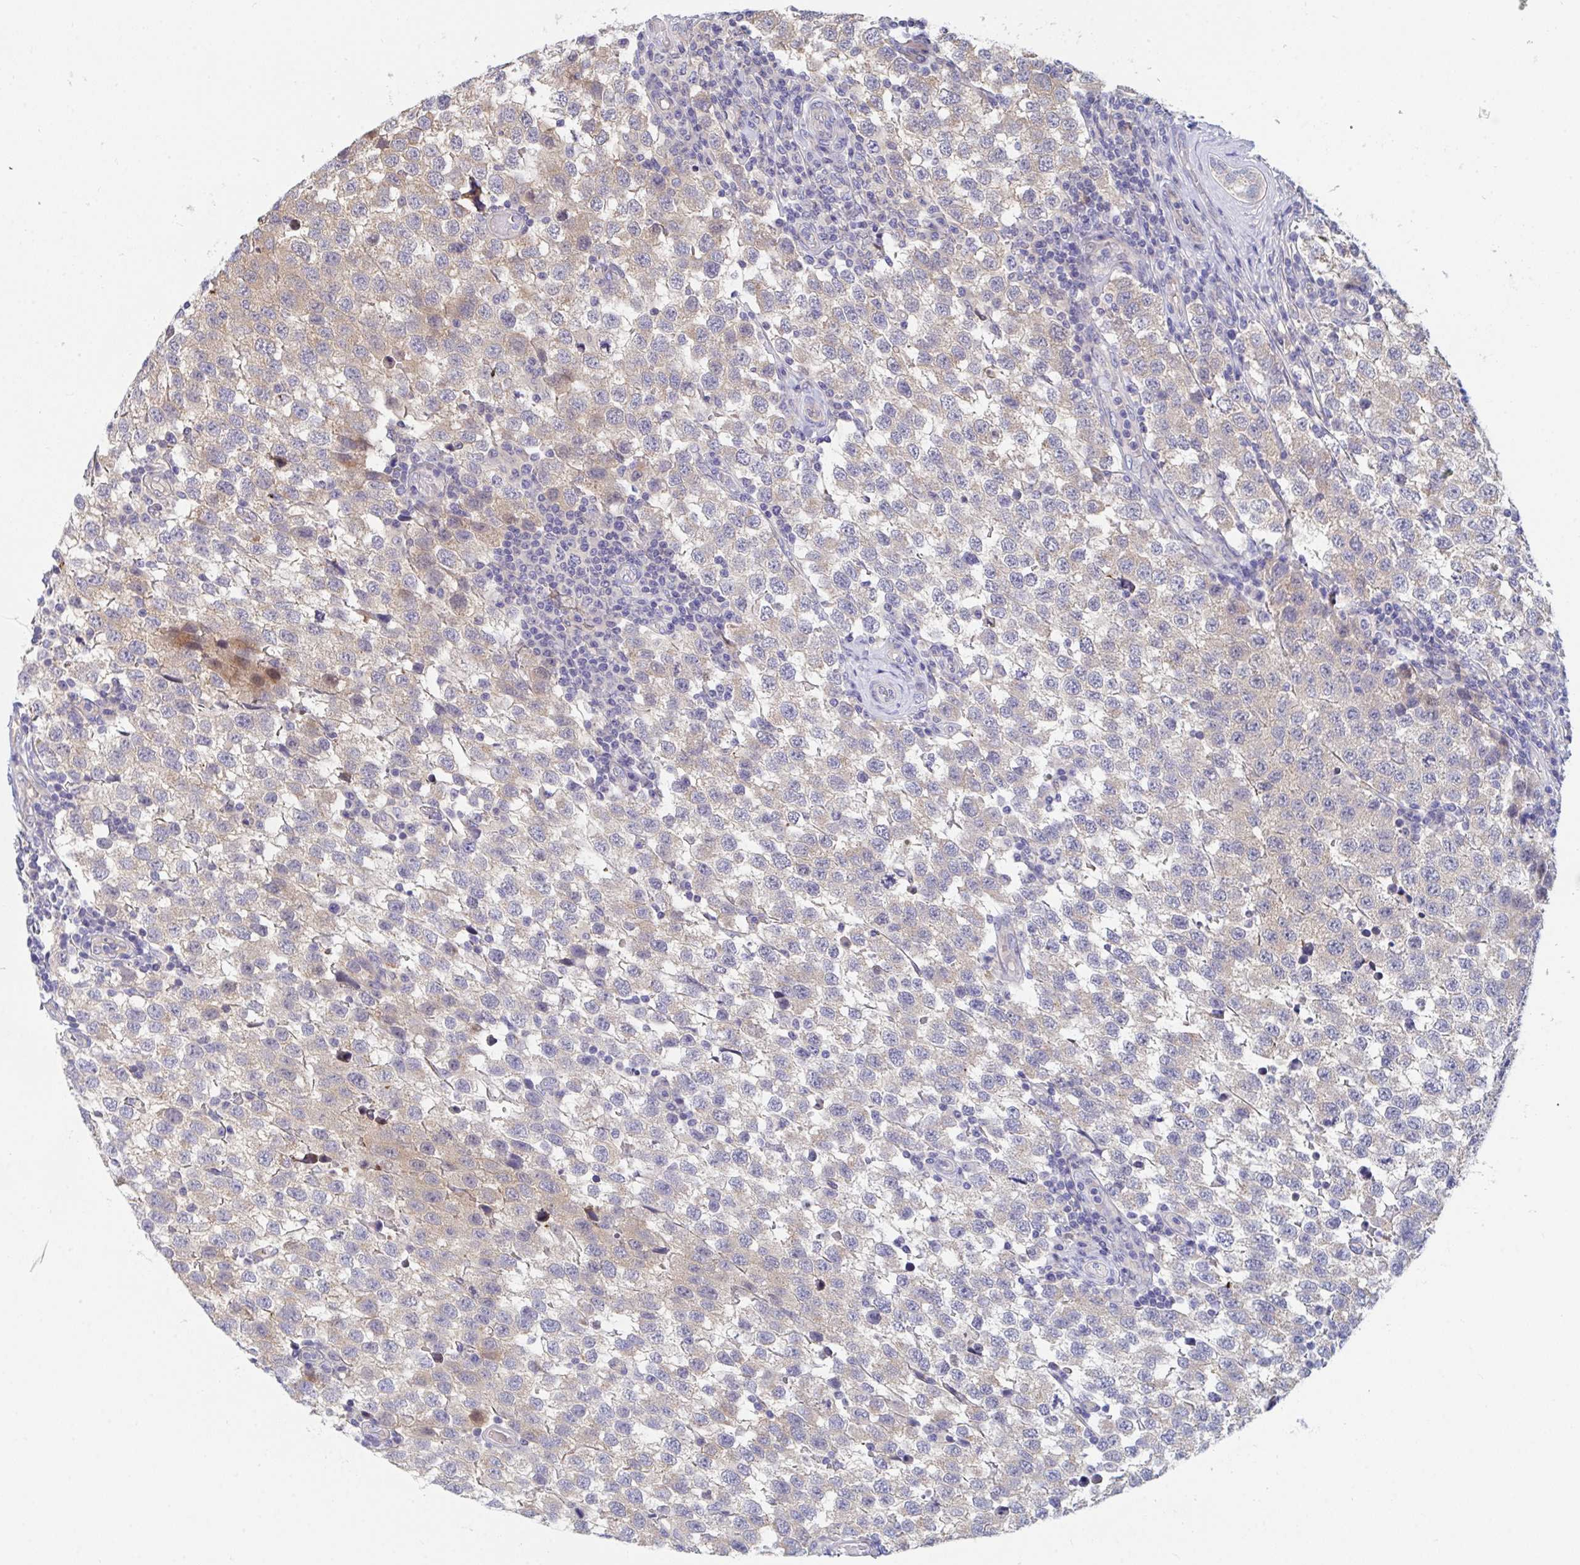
{"staining": {"intensity": "weak", "quantity": "25%-75%", "location": "cytoplasmic/membranous,nuclear"}, "tissue": "testis cancer", "cell_type": "Tumor cells", "image_type": "cancer", "snomed": [{"axis": "morphology", "description": "Seminoma, NOS"}, {"axis": "topography", "description": "Testis"}], "caption": "A low amount of weak cytoplasmic/membranous and nuclear expression is appreciated in approximately 25%-75% of tumor cells in testis cancer (seminoma) tissue.", "gene": "P2RX3", "patient": {"sex": "male", "age": 34}}